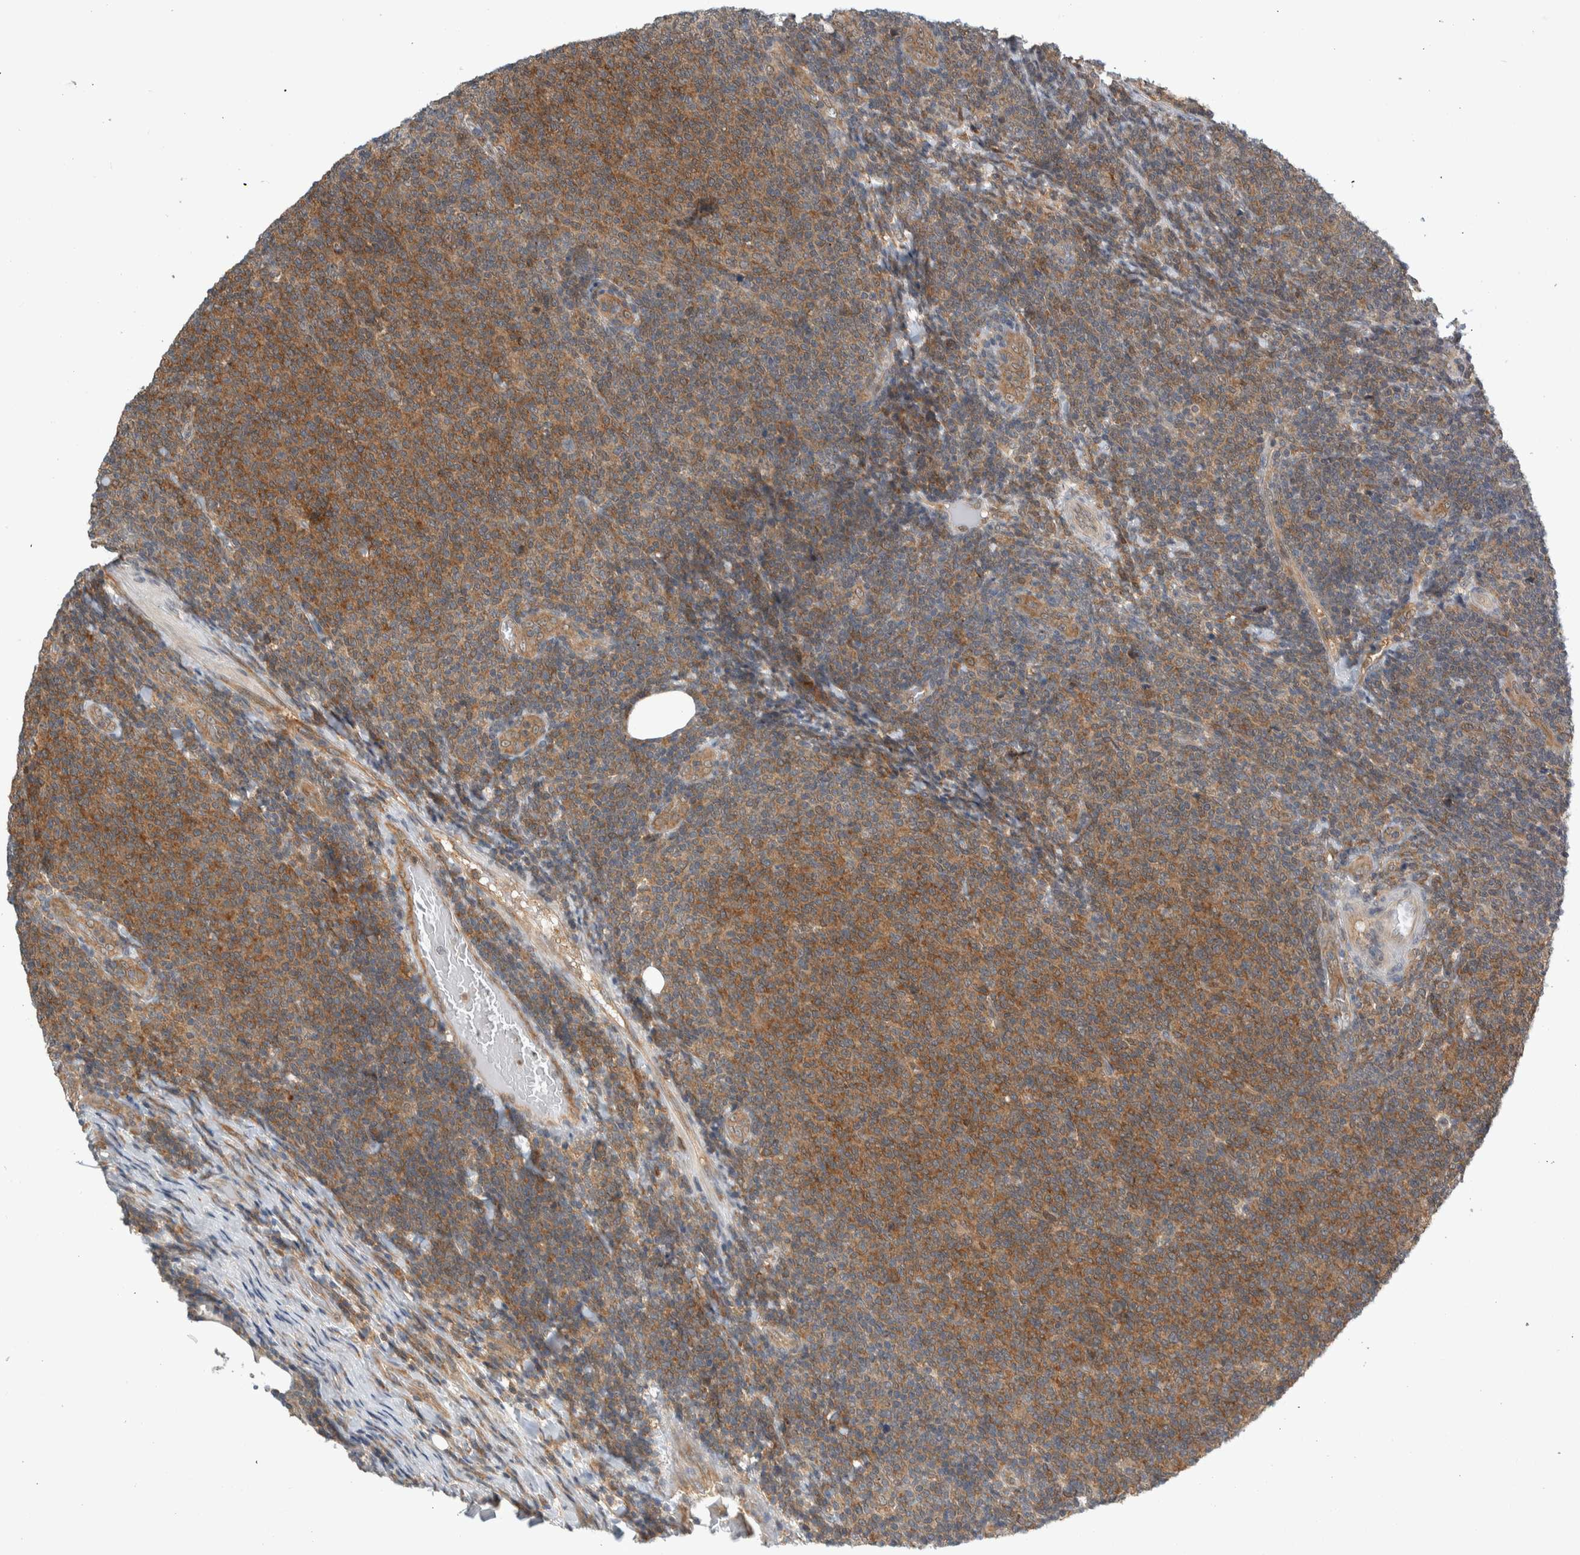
{"staining": {"intensity": "moderate", "quantity": ">75%", "location": "cytoplasmic/membranous"}, "tissue": "lymphoma", "cell_type": "Tumor cells", "image_type": "cancer", "snomed": [{"axis": "morphology", "description": "Malignant lymphoma, non-Hodgkin's type, Low grade"}, {"axis": "topography", "description": "Lymph node"}], "caption": "Brown immunohistochemical staining in lymphoma shows moderate cytoplasmic/membranous expression in about >75% of tumor cells.", "gene": "CCDC43", "patient": {"sex": "male", "age": 66}}